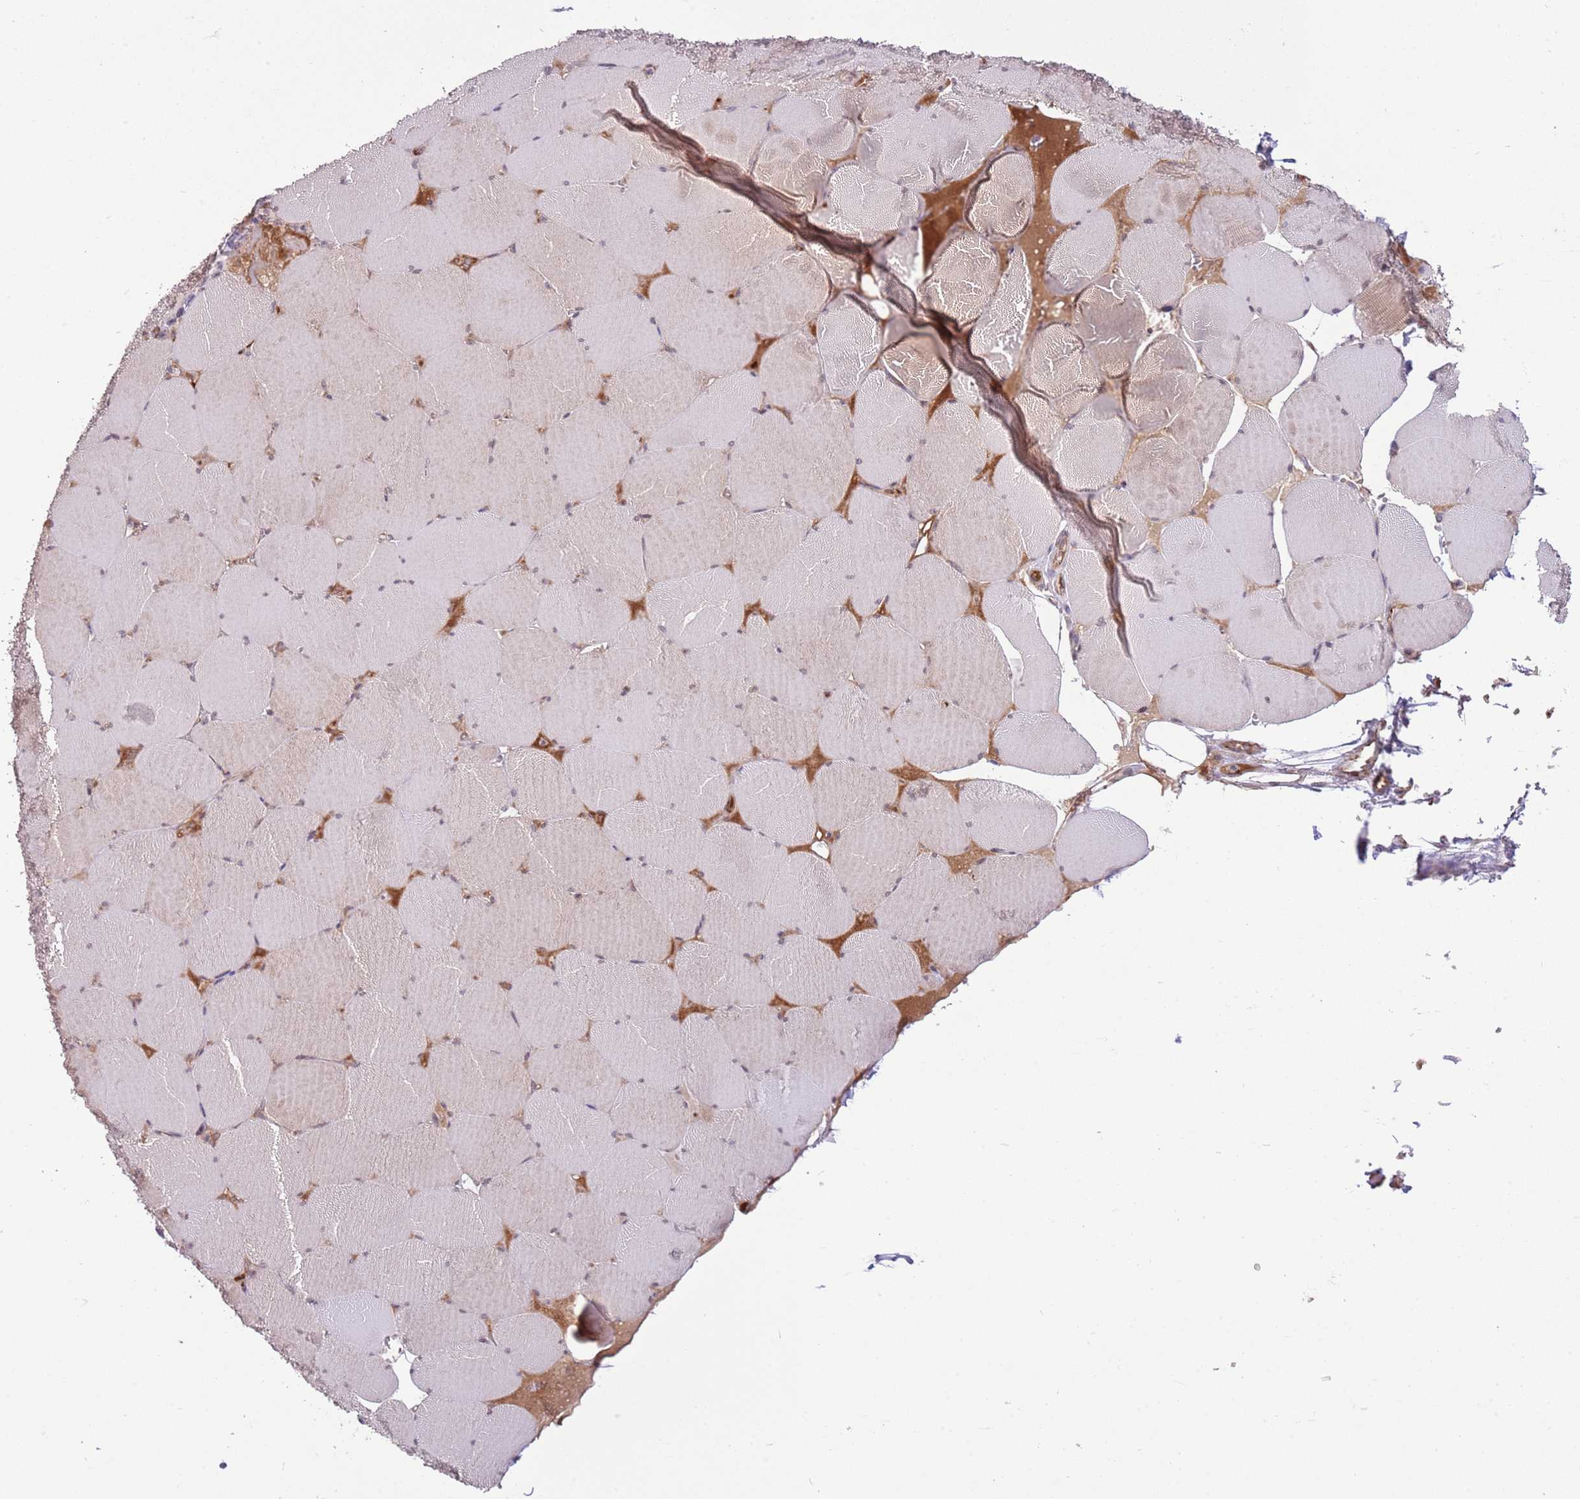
{"staining": {"intensity": "moderate", "quantity": "25%-75%", "location": "cytoplasmic/membranous"}, "tissue": "skeletal muscle", "cell_type": "Myocytes", "image_type": "normal", "snomed": [{"axis": "morphology", "description": "Normal tissue, NOS"}, {"axis": "topography", "description": "Skeletal muscle"}, {"axis": "topography", "description": "Head-Neck"}], "caption": "An image of skeletal muscle stained for a protein shows moderate cytoplasmic/membranous brown staining in myocytes. Nuclei are stained in blue.", "gene": "DPP10", "patient": {"sex": "male", "age": 66}}